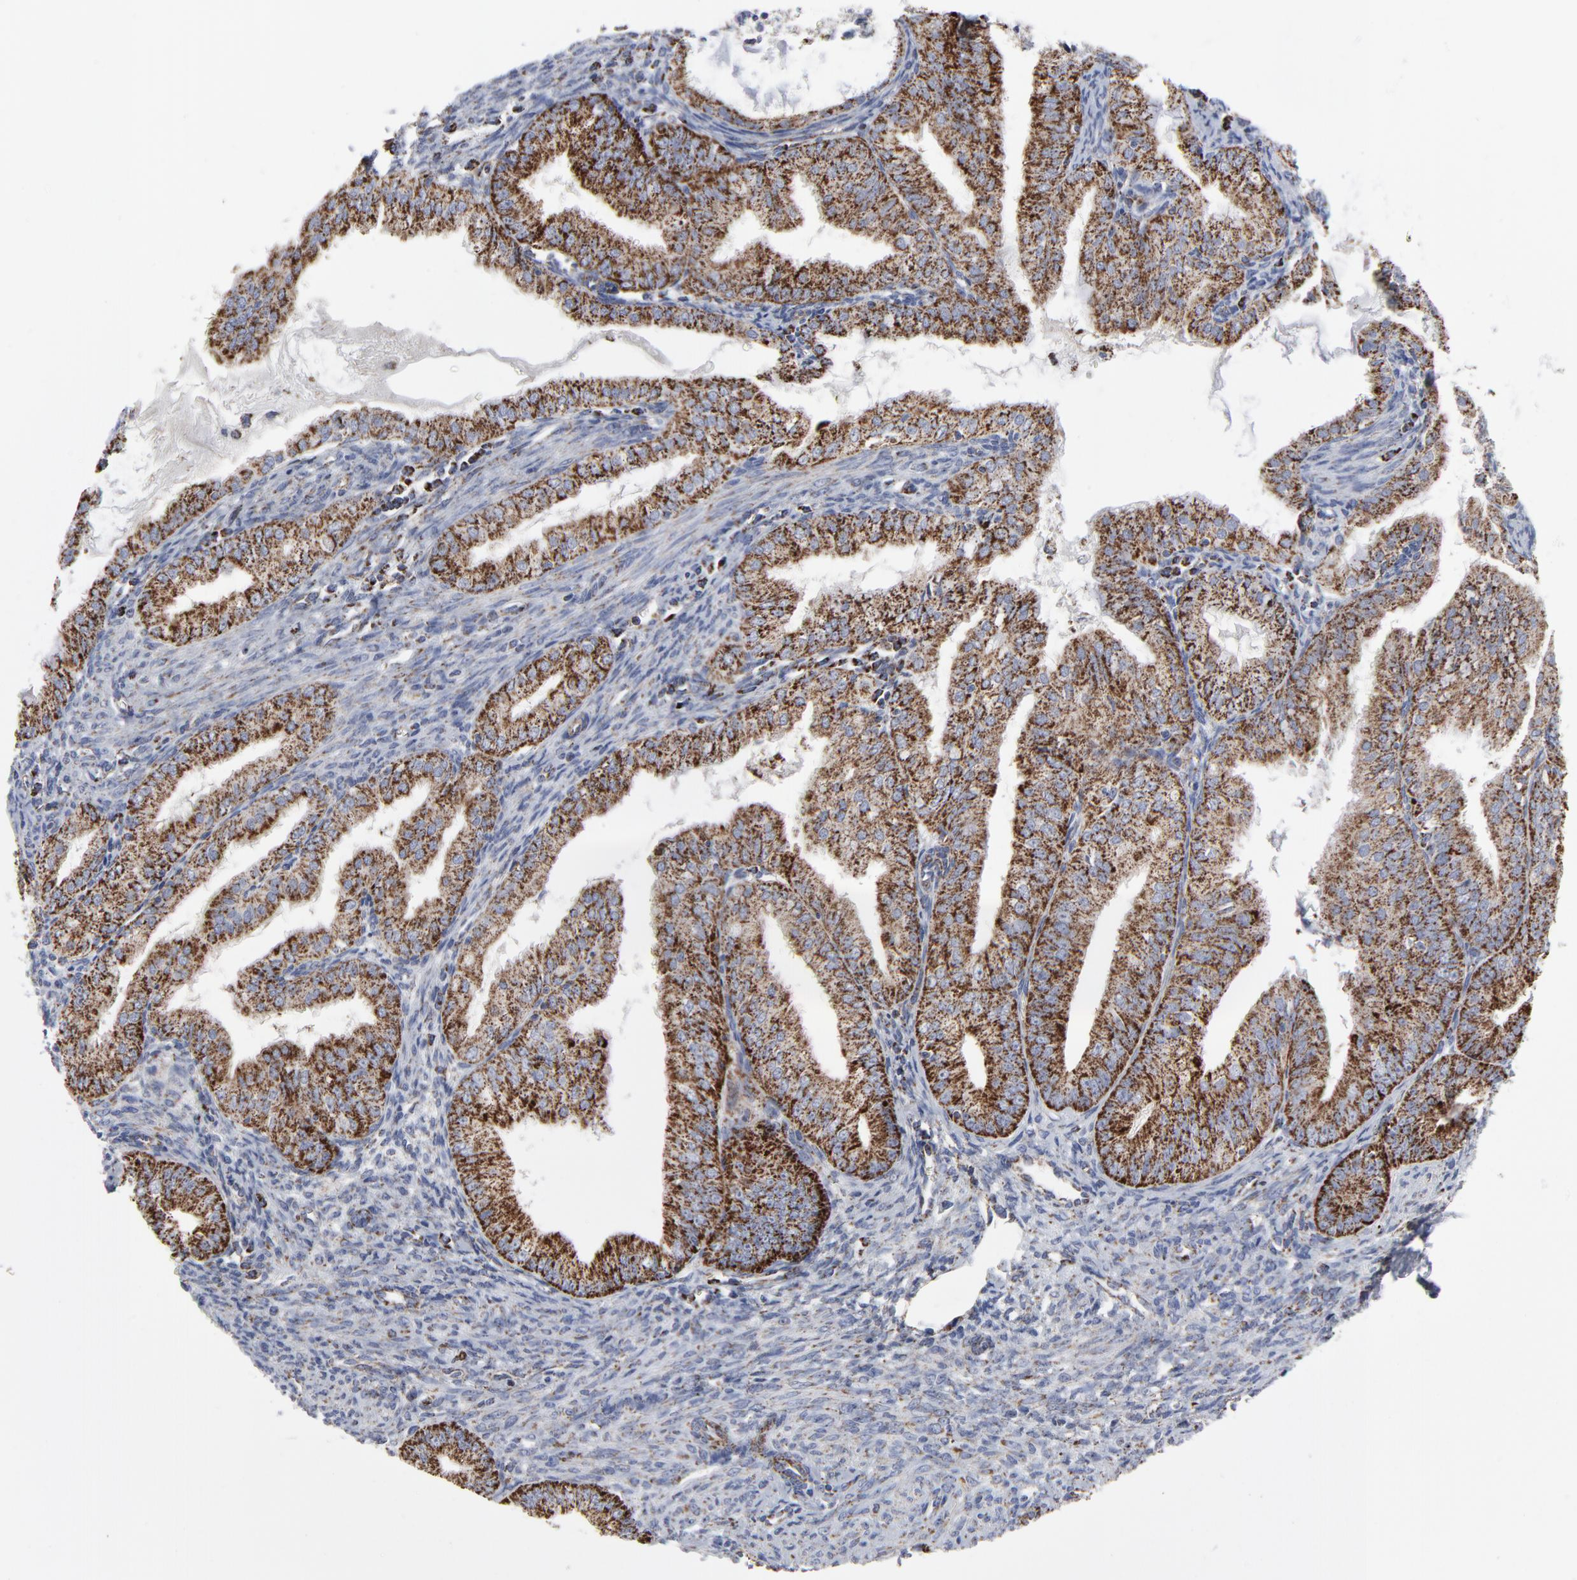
{"staining": {"intensity": "moderate", "quantity": ">75%", "location": "cytoplasmic/membranous"}, "tissue": "endometrial cancer", "cell_type": "Tumor cells", "image_type": "cancer", "snomed": [{"axis": "morphology", "description": "Adenocarcinoma, NOS"}, {"axis": "topography", "description": "Endometrium"}], "caption": "Endometrial adenocarcinoma was stained to show a protein in brown. There is medium levels of moderate cytoplasmic/membranous staining in about >75% of tumor cells. (Stains: DAB in brown, nuclei in blue, Microscopy: brightfield microscopy at high magnification).", "gene": "TXNRD2", "patient": {"sex": "female", "age": 76}}